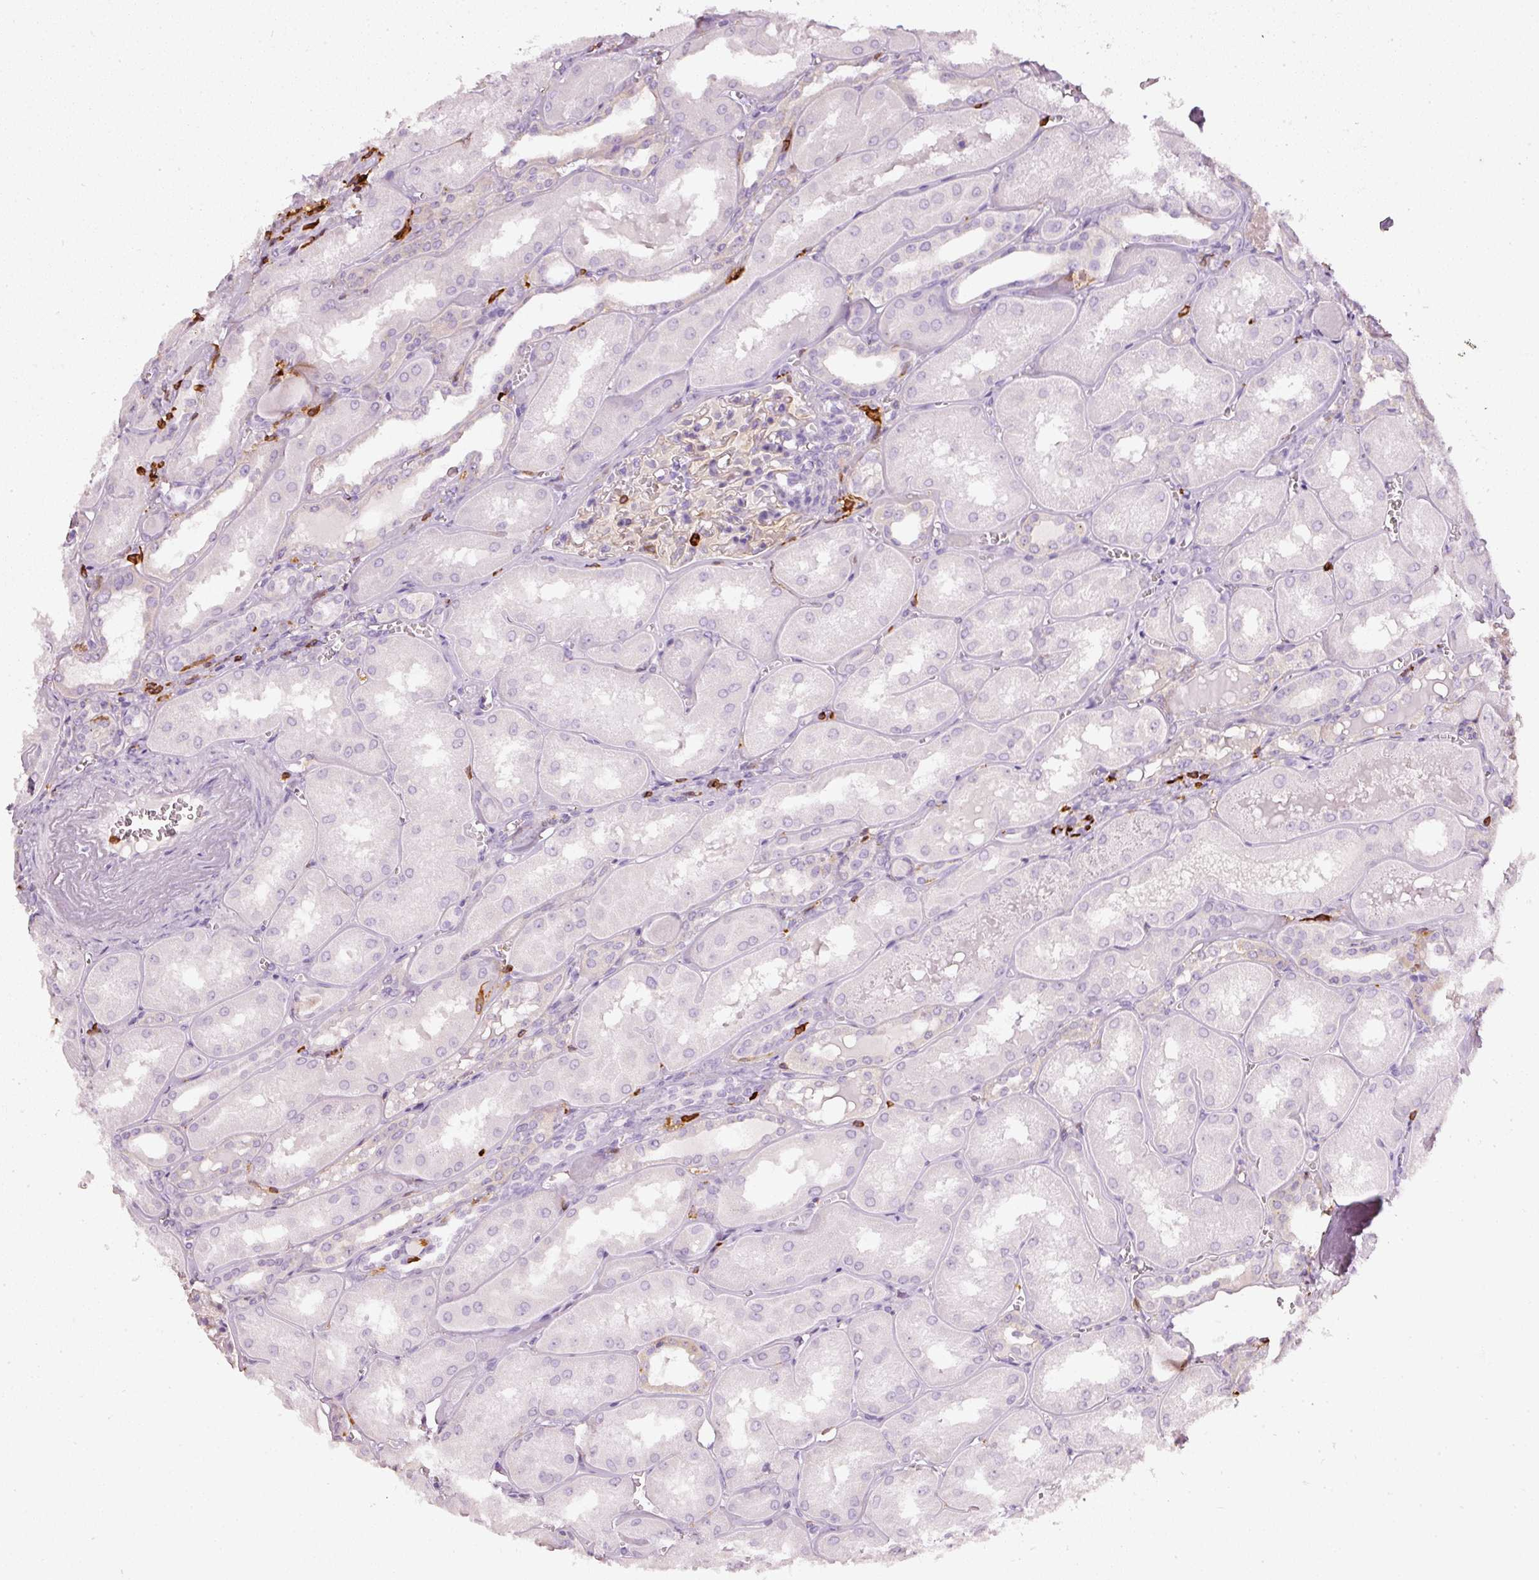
{"staining": {"intensity": "negative", "quantity": "none", "location": "none"}, "tissue": "kidney", "cell_type": "Cells in glomeruli", "image_type": "normal", "snomed": [{"axis": "morphology", "description": "Normal tissue, NOS"}, {"axis": "topography", "description": "Kidney"}], "caption": "Cells in glomeruli show no significant protein expression in unremarkable kidney.", "gene": "EVL", "patient": {"sex": "male", "age": 61}}